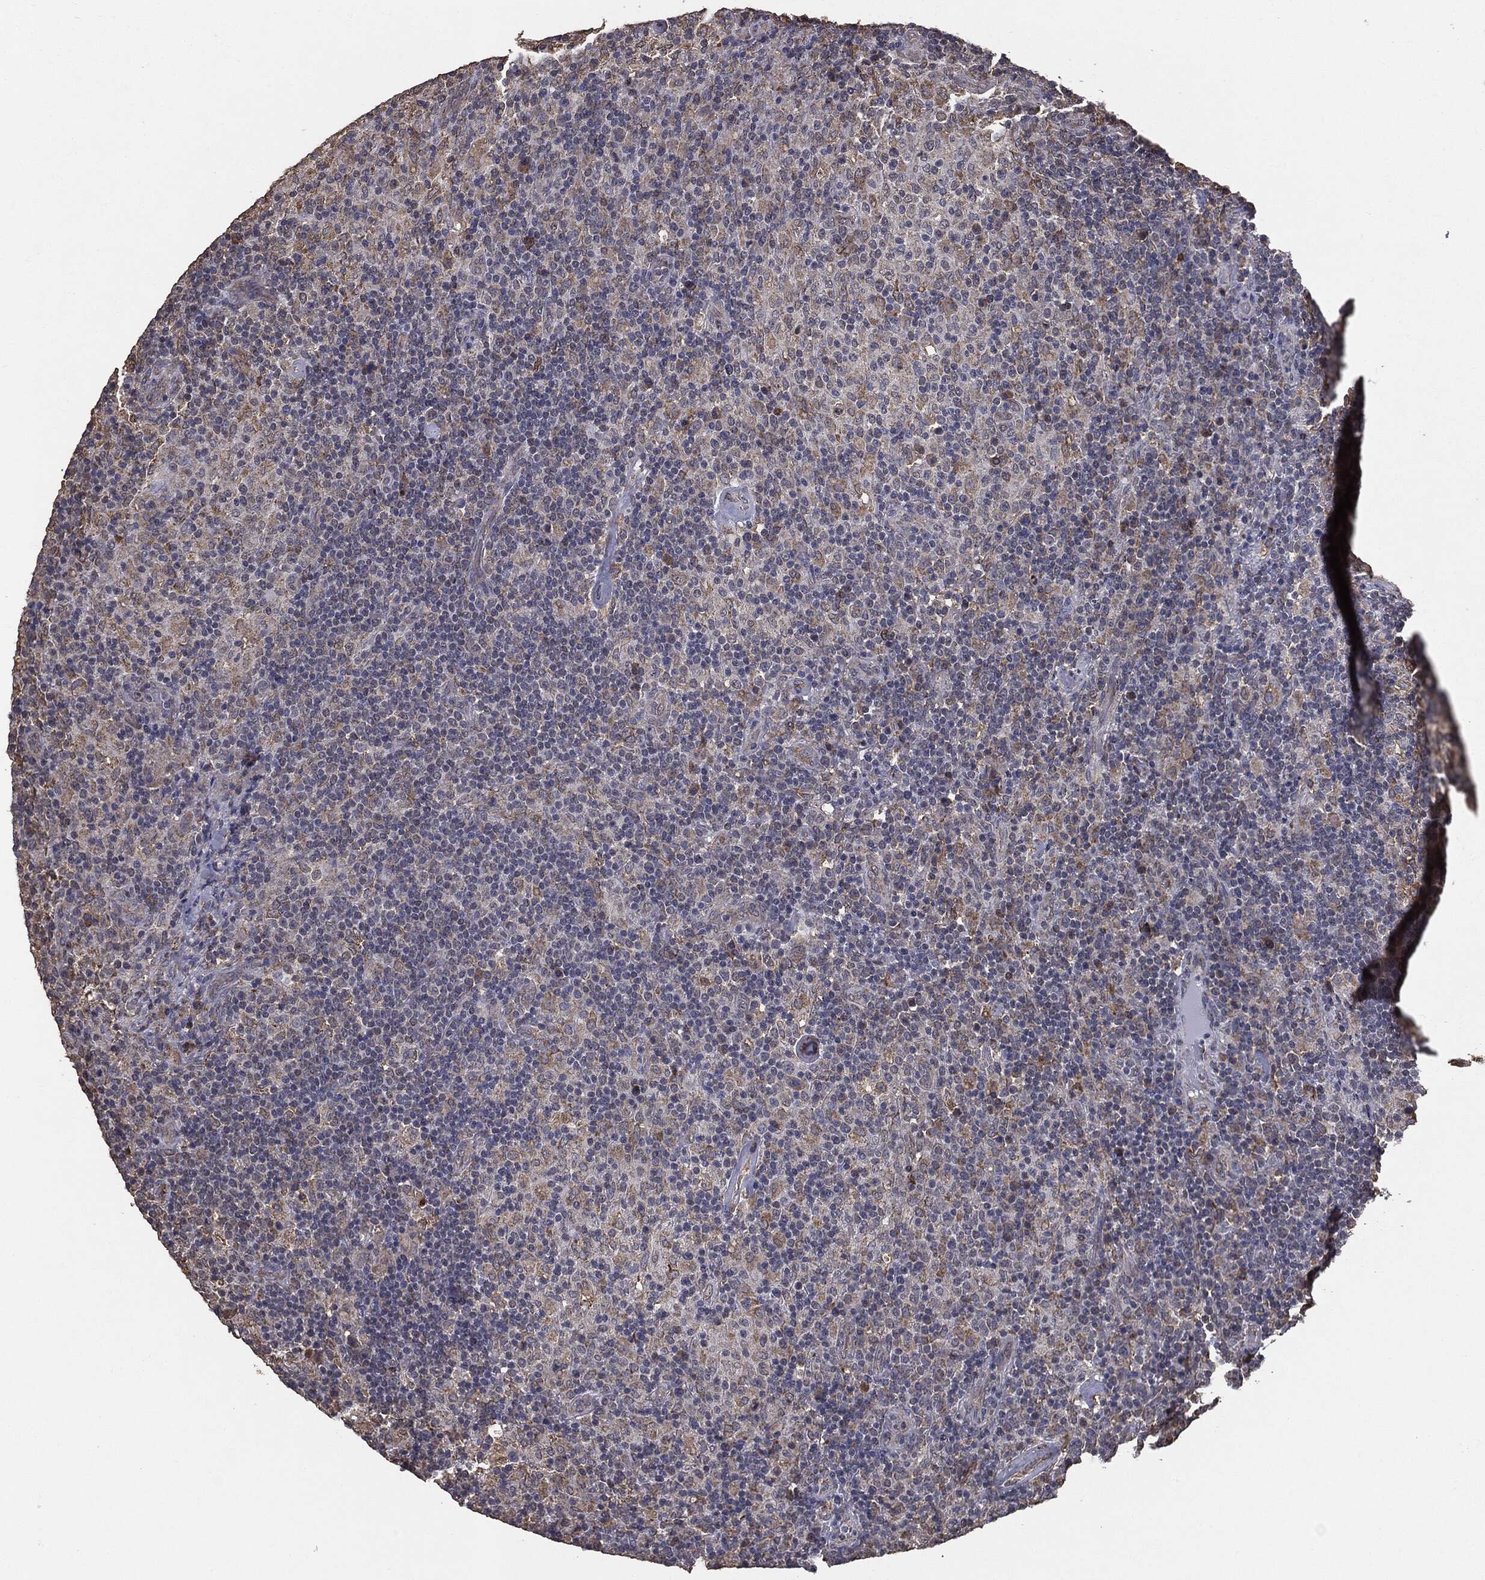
{"staining": {"intensity": "weak", "quantity": ">75%", "location": "cytoplasmic/membranous"}, "tissue": "lymphoma", "cell_type": "Tumor cells", "image_type": "cancer", "snomed": [{"axis": "morphology", "description": "Hodgkin's disease, NOS"}, {"axis": "topography", "description": "Lymph node"}], "caption": "IHC micrograph of neoplastic tissue: lymphoma stained using immunohistochemistry (IHC) exhibits low levels of weak protein expression localized specifically in the cytoplasmic/membranous of tumor cells, appearing as a cytoplasmic/membranous brown color.", "gene": "MTOR", "patient": {"sex": "male", "age": 70}}